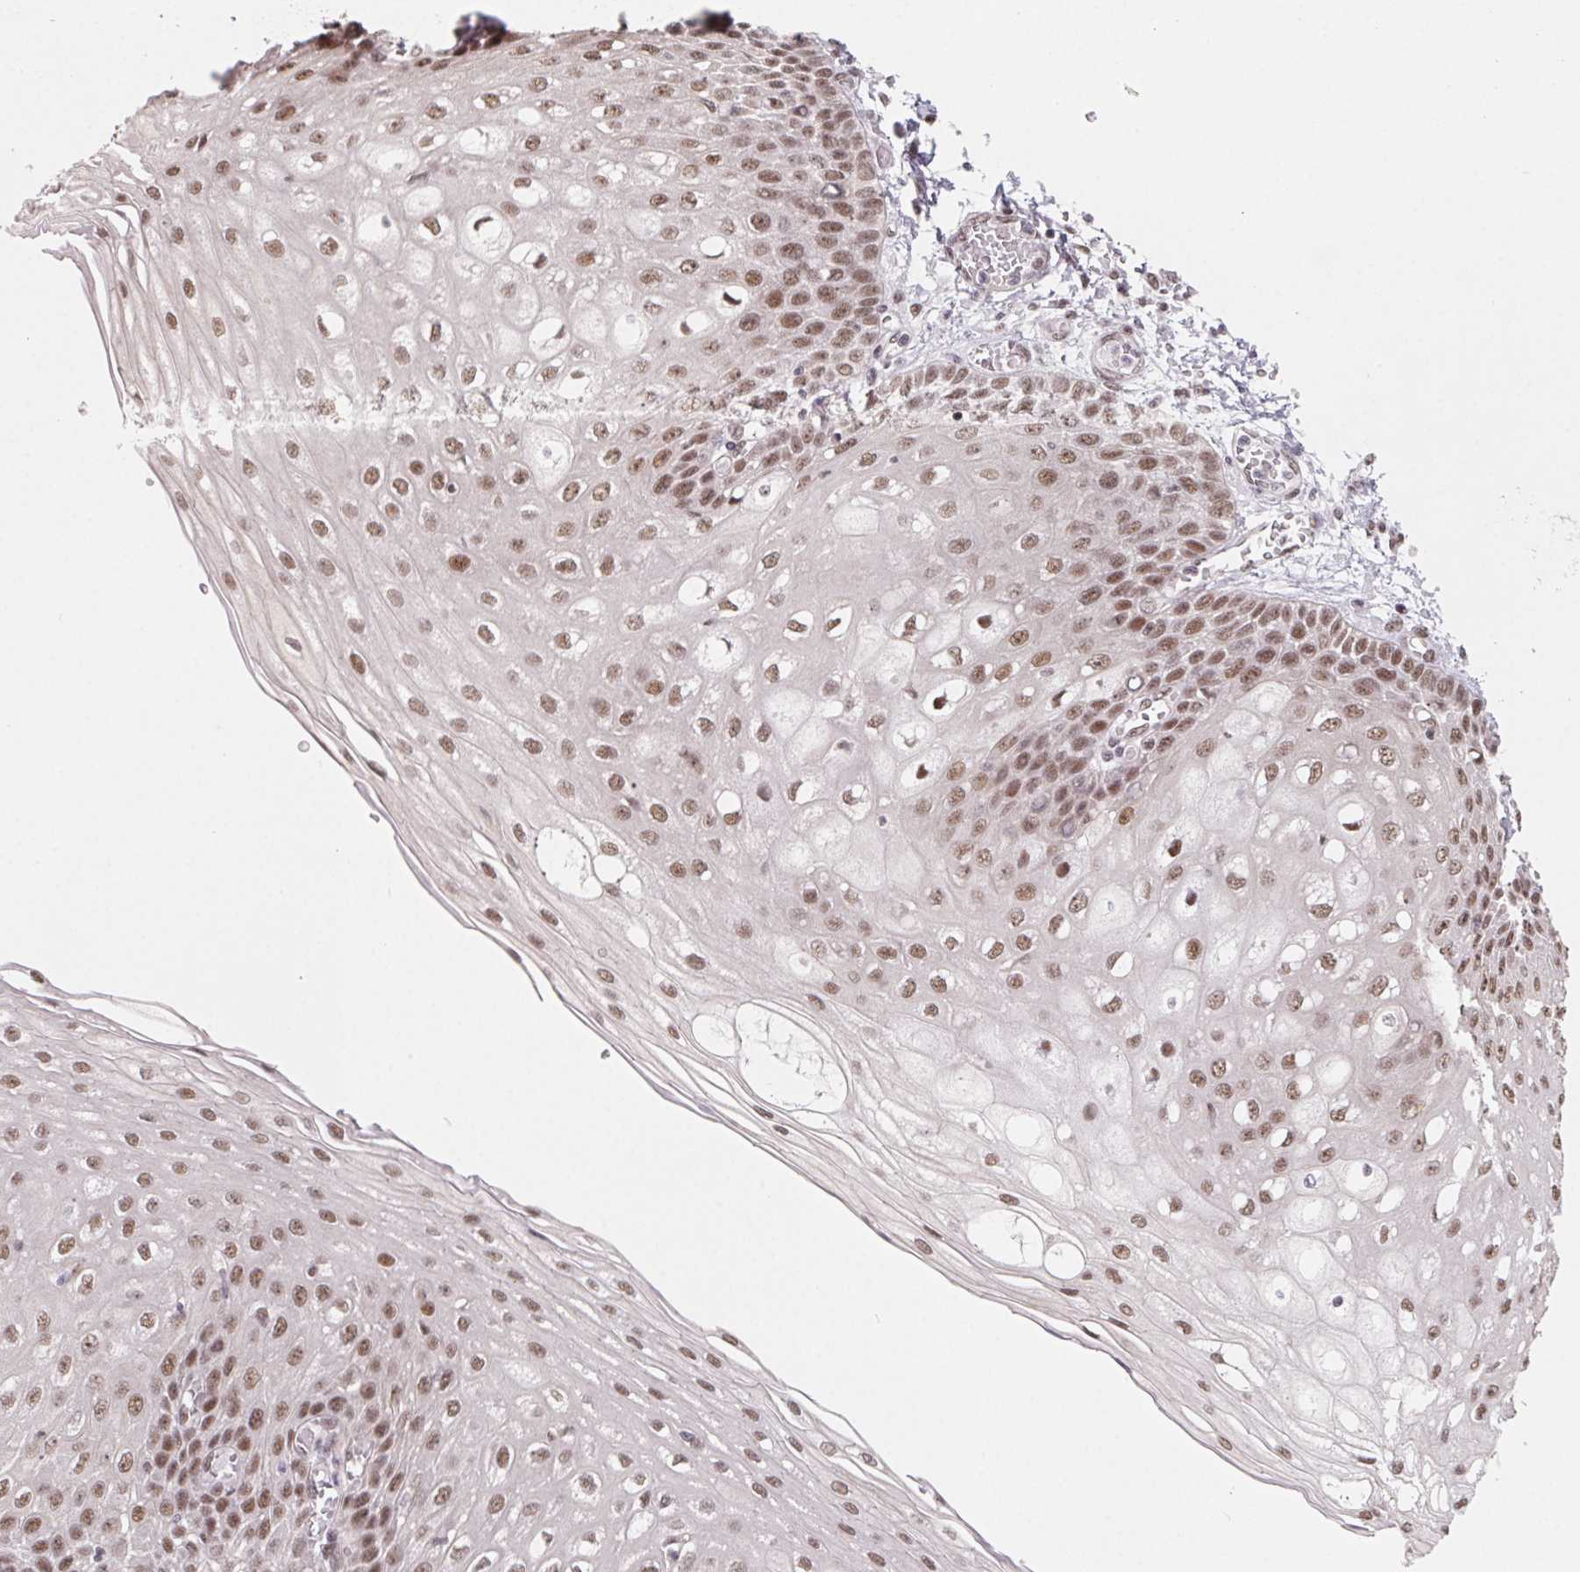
{"staining": {"intensity": "moderate", "quantity": ">75%", "location": "nuclear"}, "tissue": "esophagus", "cell_type": "Squamous epithelial cells", "image_type": "normal", "snomed": [{"axis": "morphology", "description": "Normal tissue, NOS"}, {"axis": "morphology", "description": "Adenocarcinoma, NOS"}, {"axis": "topography", "description": "Esophagus"}], "caption": "DAB (3,3'-diaminobenzidine) immunohistochemical staining of normal esophagus reveals moderate nuclear protein positivity in about >75% of squamous epithelial cells.", "gene": "TCERG1", "patient": {"sex": "male", "age": 81}}